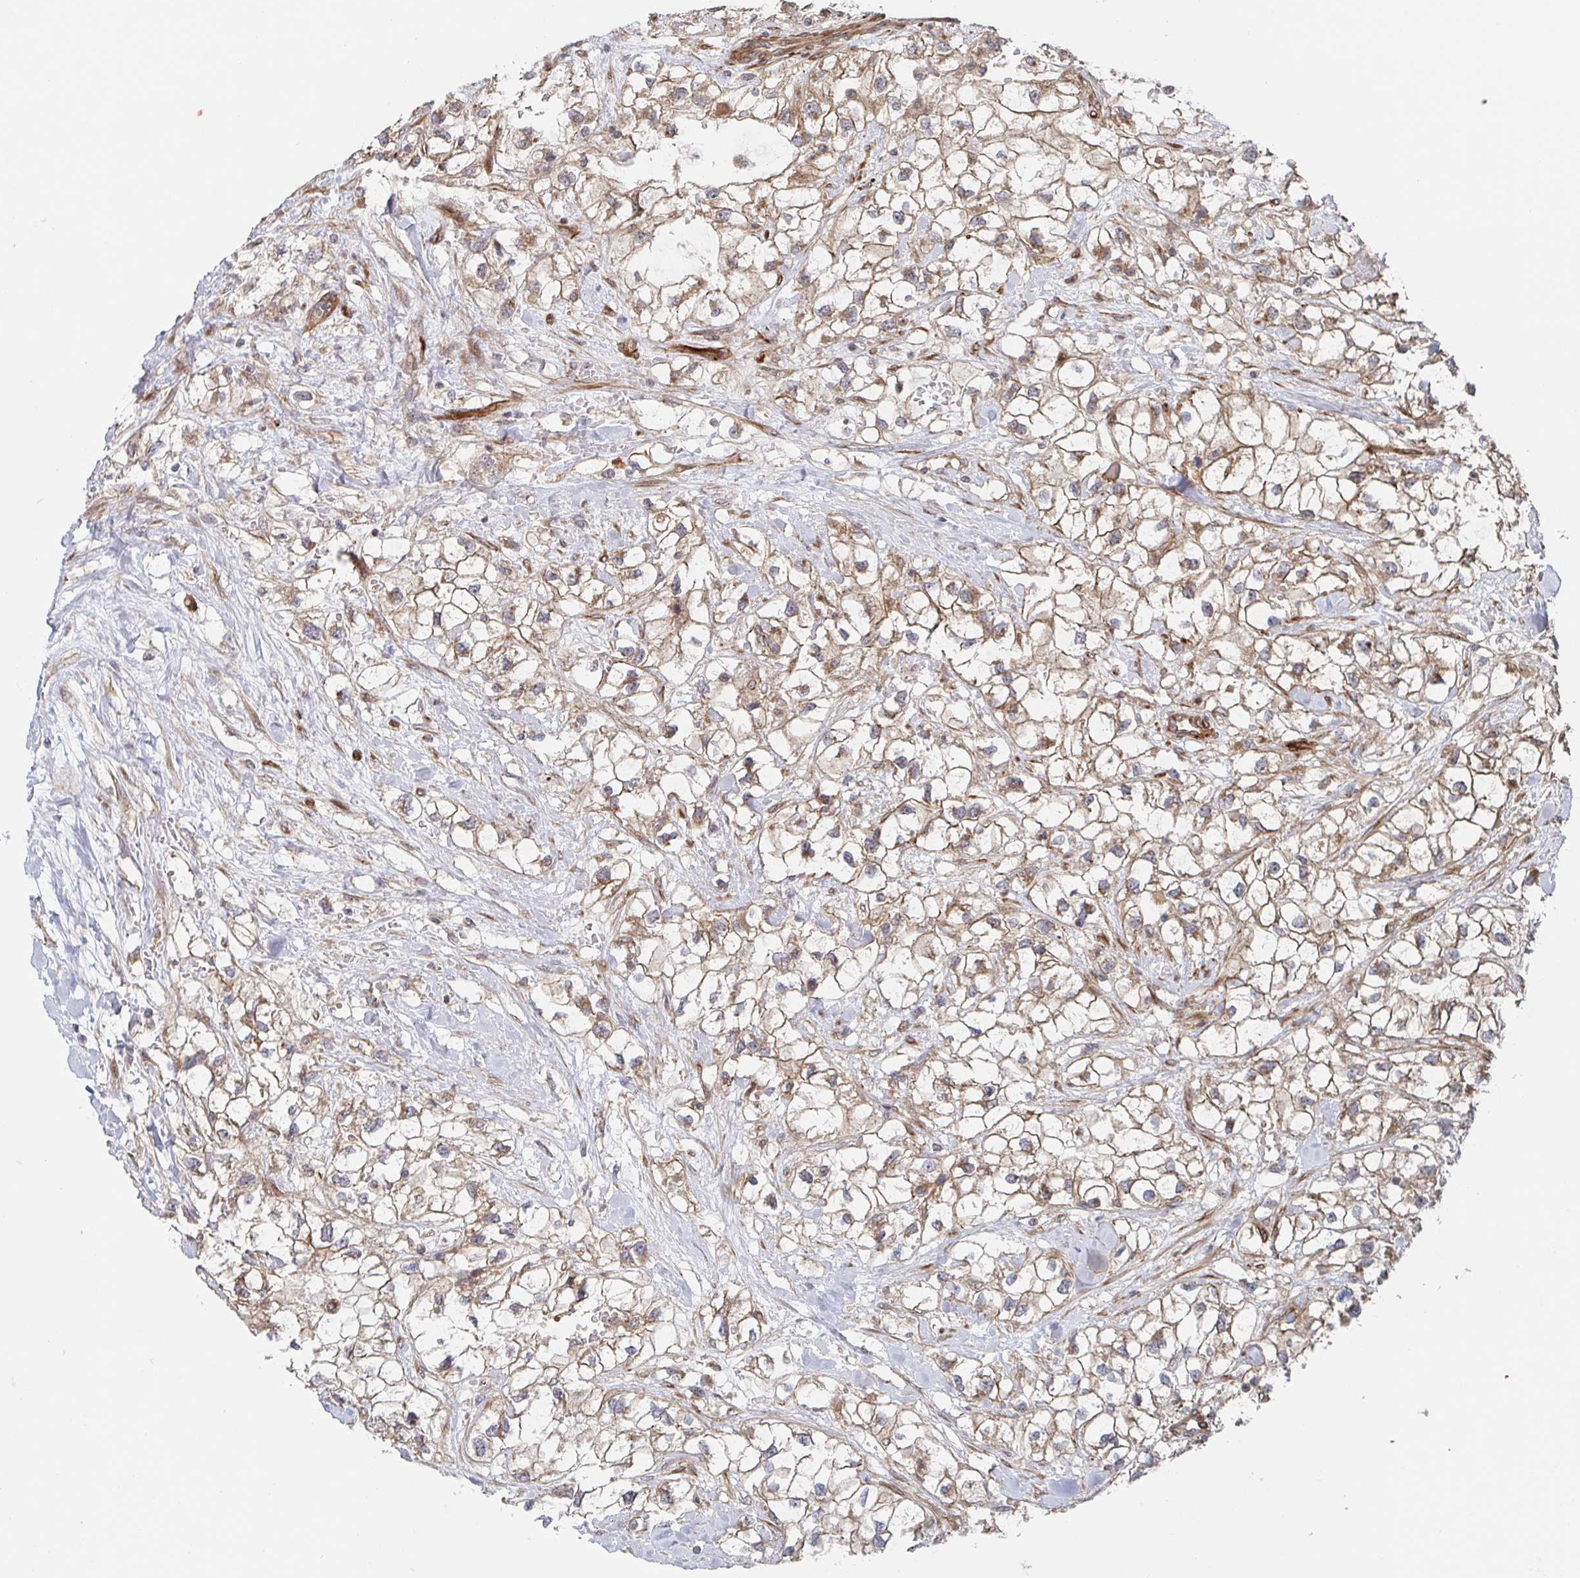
{"staining": {"intensity": "moderate", "quantity": ">75%", "location": "cytoplasmic/membranous"}, "tissue": "renal cancer", "cell_type": "Tumor cells", "image_type": "cancer", "snomed": [{"axis": "morphology", "description": "Adenocarcinoma, NOS"}, {"axis": "topography", "description": "Kidney"}], "caption": "DAB (3,3'-diaminobenzidine) immunohistochemical staining of renal cancer displays moderate cytoplasmic/membranous protein positivity in approximately >75% of tumor cells. Immunohistochemistry stains the protein of interest in brown and the nuclei are stained blue.", "gene": "DVL3", "patient": {"sex": "male", "age": 59}}